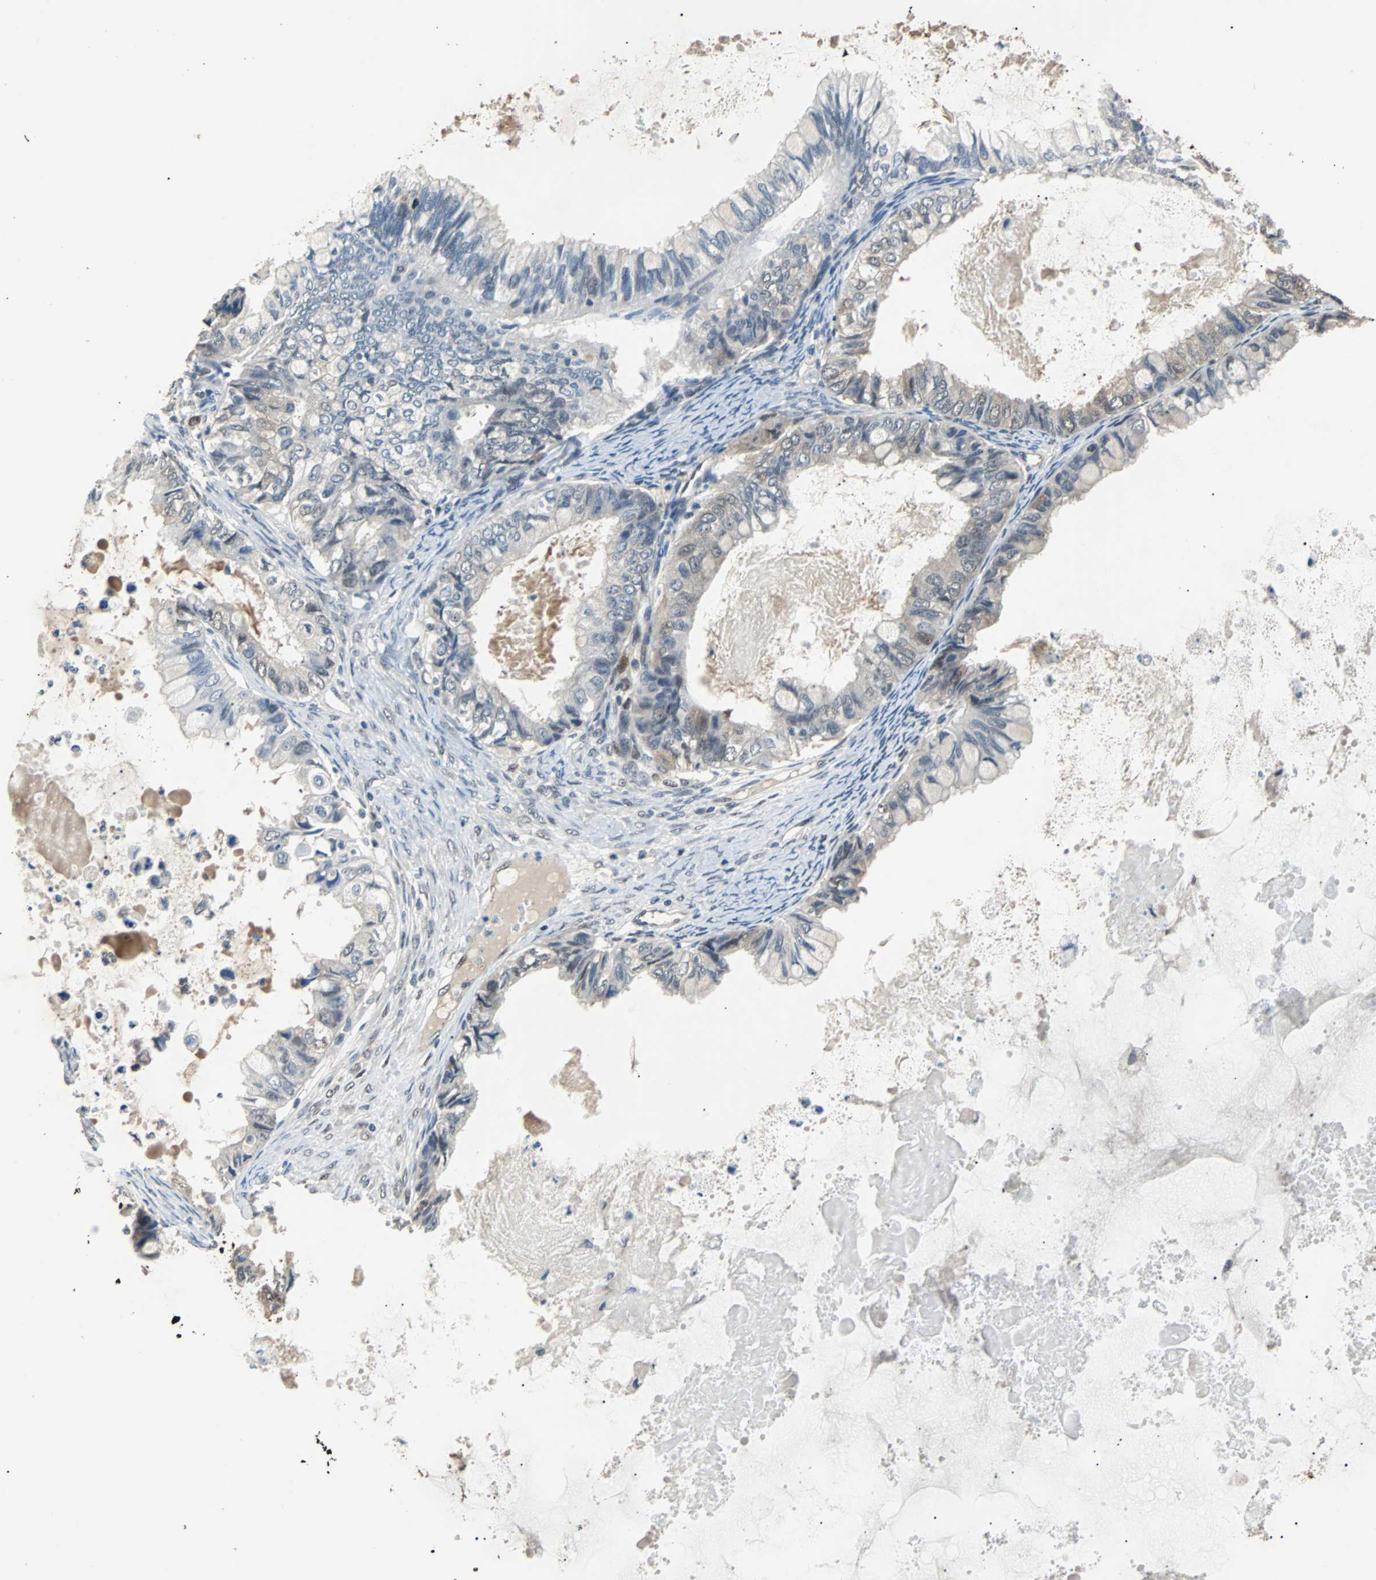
{"staining": {"intensity": "weak", "quantity": "25%-75%", "location": "cytoplasmic/membranous"}, "tissue": "ovarian cancer", "cell_type": "Tumor cells", "image_type": "cancer", "snomed": [{"axis": "morphology", "description": "Cystadenocarcinoma, mucinous, NOS"}, {"axis": "topography", "description": "Ovary"}], "caption": "Tumor cells demonstrate low levels of weak cytoplasmic/membranous positivity in about 25%-75% of cells in ovarian cancer.", "gene": "PRDX6", "patient": {"sex": "female", "age": 80}}